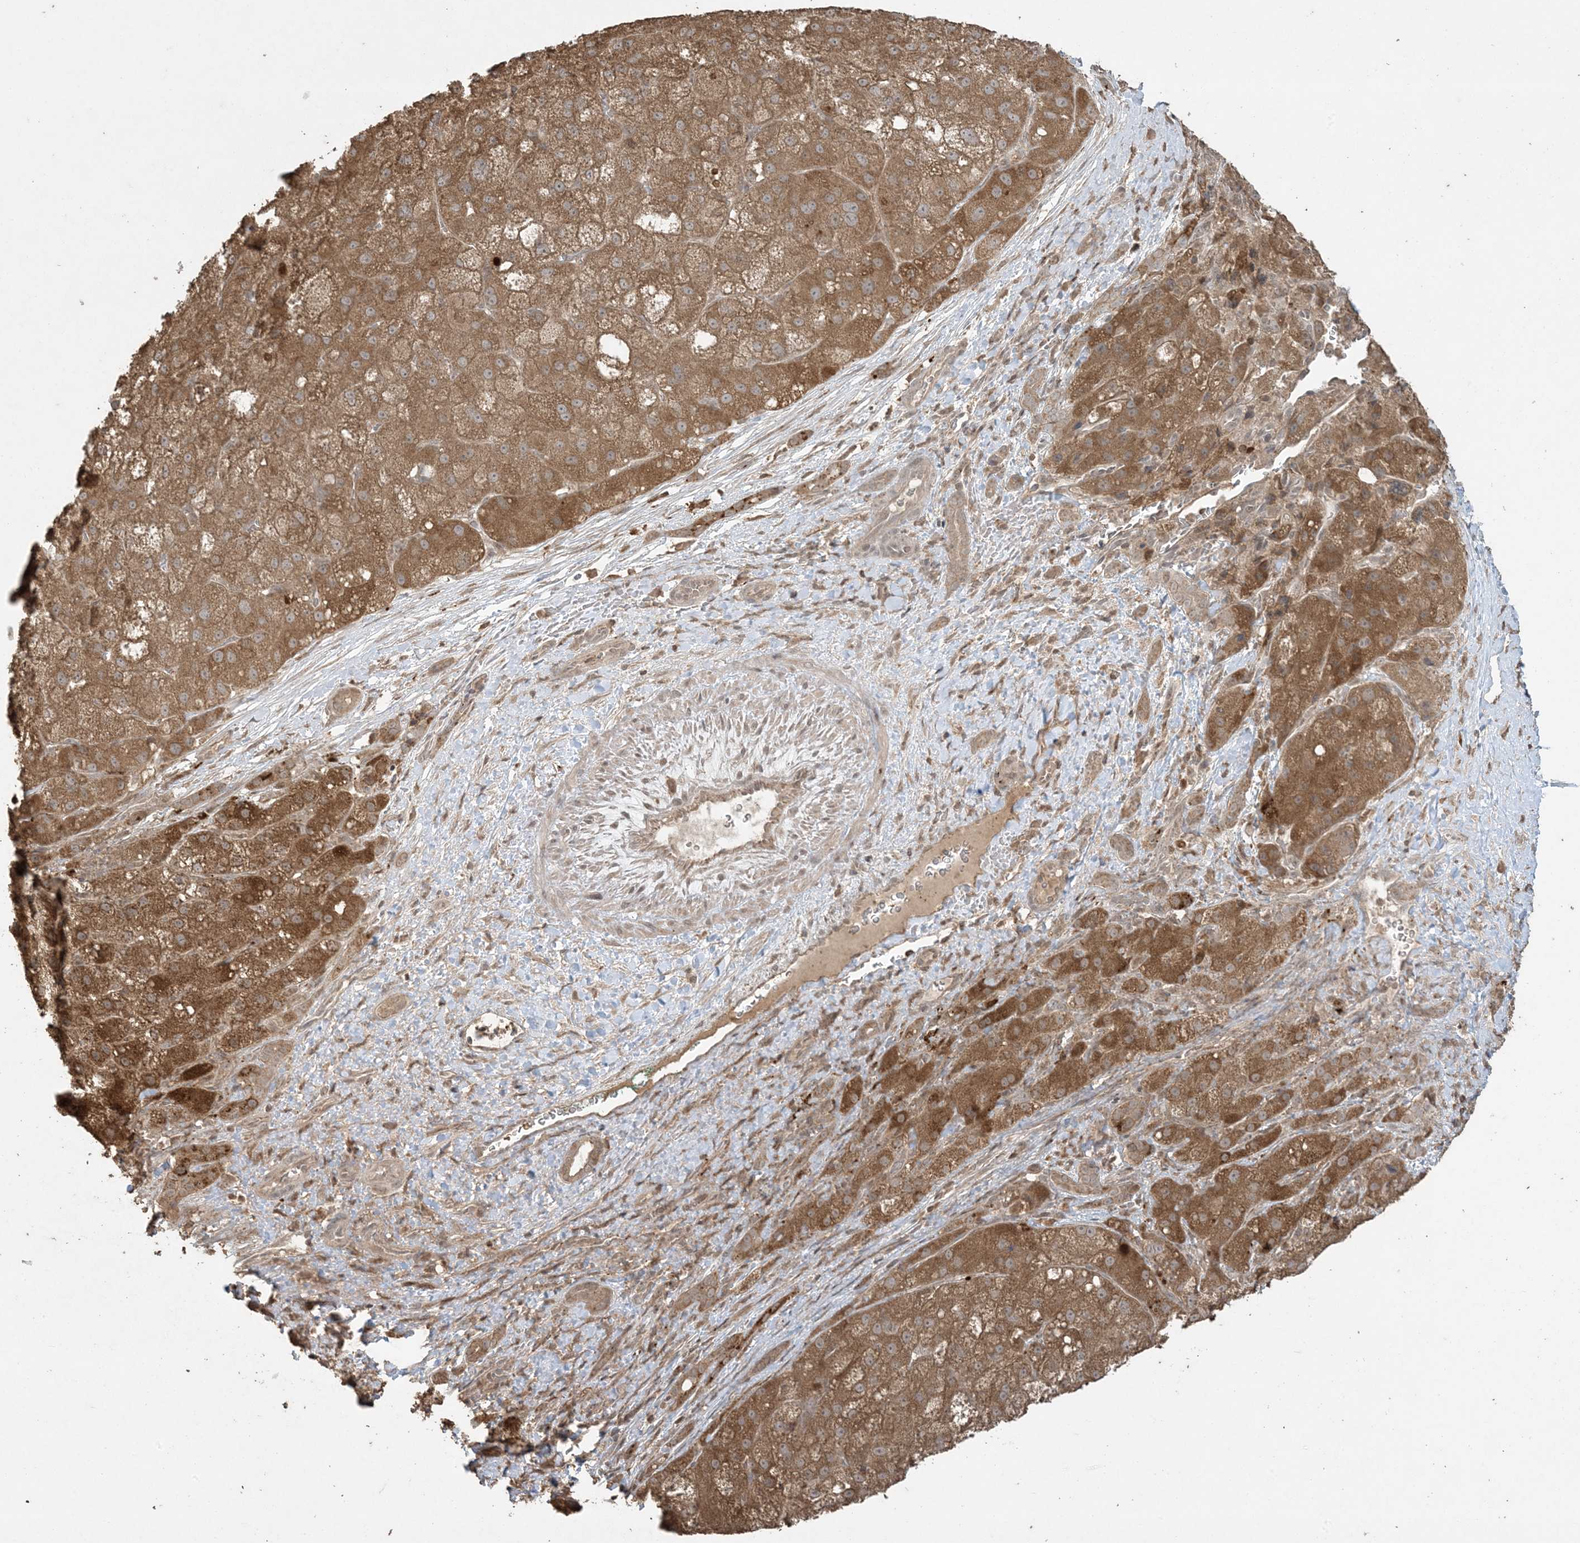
{"staining": {"intensity": "moderate", "quantity": ">75%", "location": "cytoplasmic/membranous"}, "tissue": "liver cancer", "cell_type": "Tumor cells", "image_type": "cancer", "snomed": [{"axis": "morphology", "description": "Carcinoma, Hepatocellular, NOS"}, {"axis": "topography", "description": "Liver"}], "caption": "This is an image of IHC staining of liver hepatocellular carcinoma, which shows moderate expression in the cytoplasmic/membranous of tumor cells.", "gene": "EFCAB8", "patient": {"sex": "male", "age": 57}}